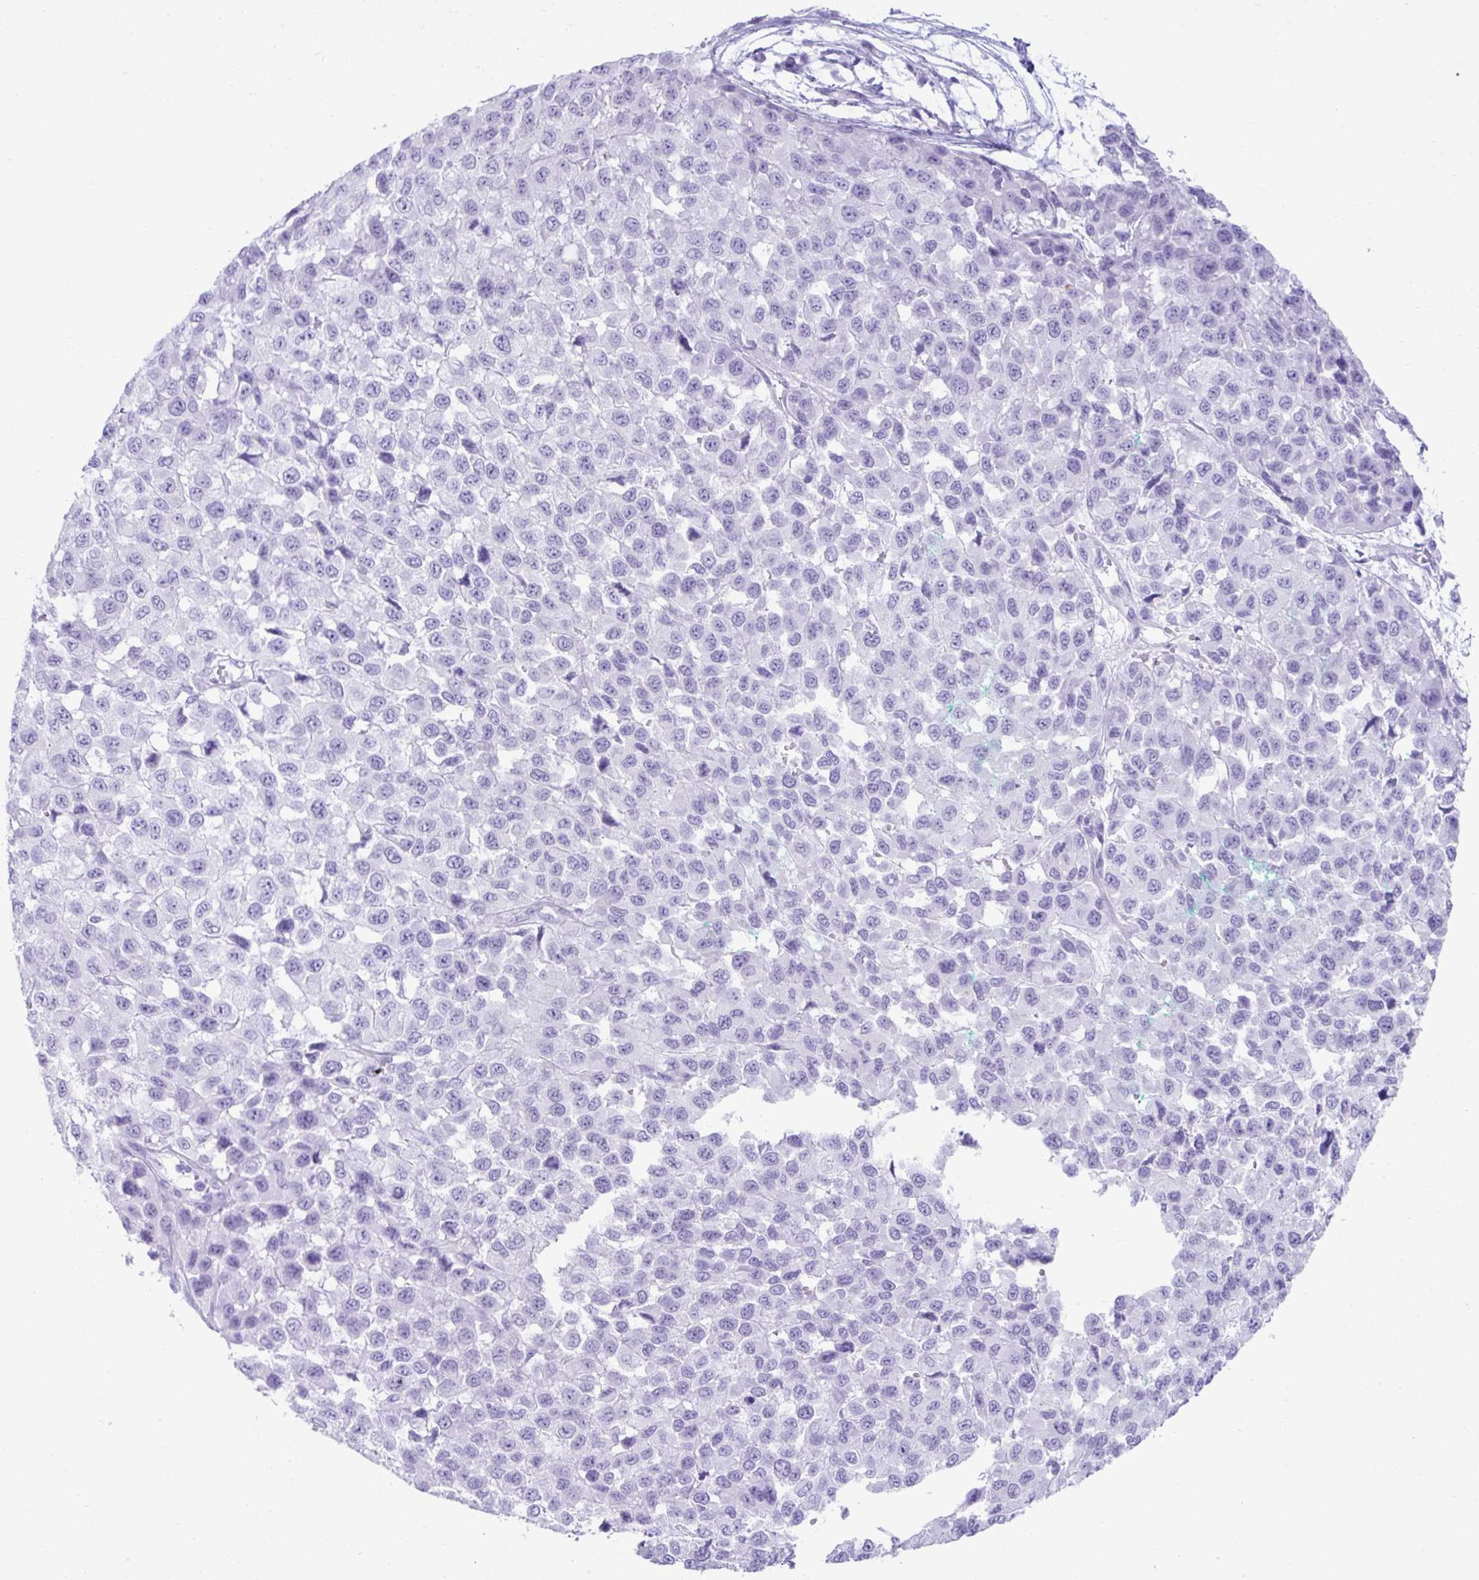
{"staining": {"intensity": "negative", "quantity": "none", "location": "none"}, "tissue": "melanoma", "cell_type": "Tumor cells", "image_type": "cancer", "snomed": [{"axis": "morphology", "description": "Malignant melanoma, NOS"}, {"axis": "topography", "description": "Skin"}], "caption": "A high-resolution histopathology image shows IHC staining of malignant melanoma, which displays no significant staining in tumor cells. The staining was performed using DAB (3,3'-diaminobenzidine) to visualize the protein expression in brown, while the nuclei were stained in blue with hematoxylin (Magnification: 20x).", "gene": "PSCA", "patient": {"sex": "male", "age": 62}}